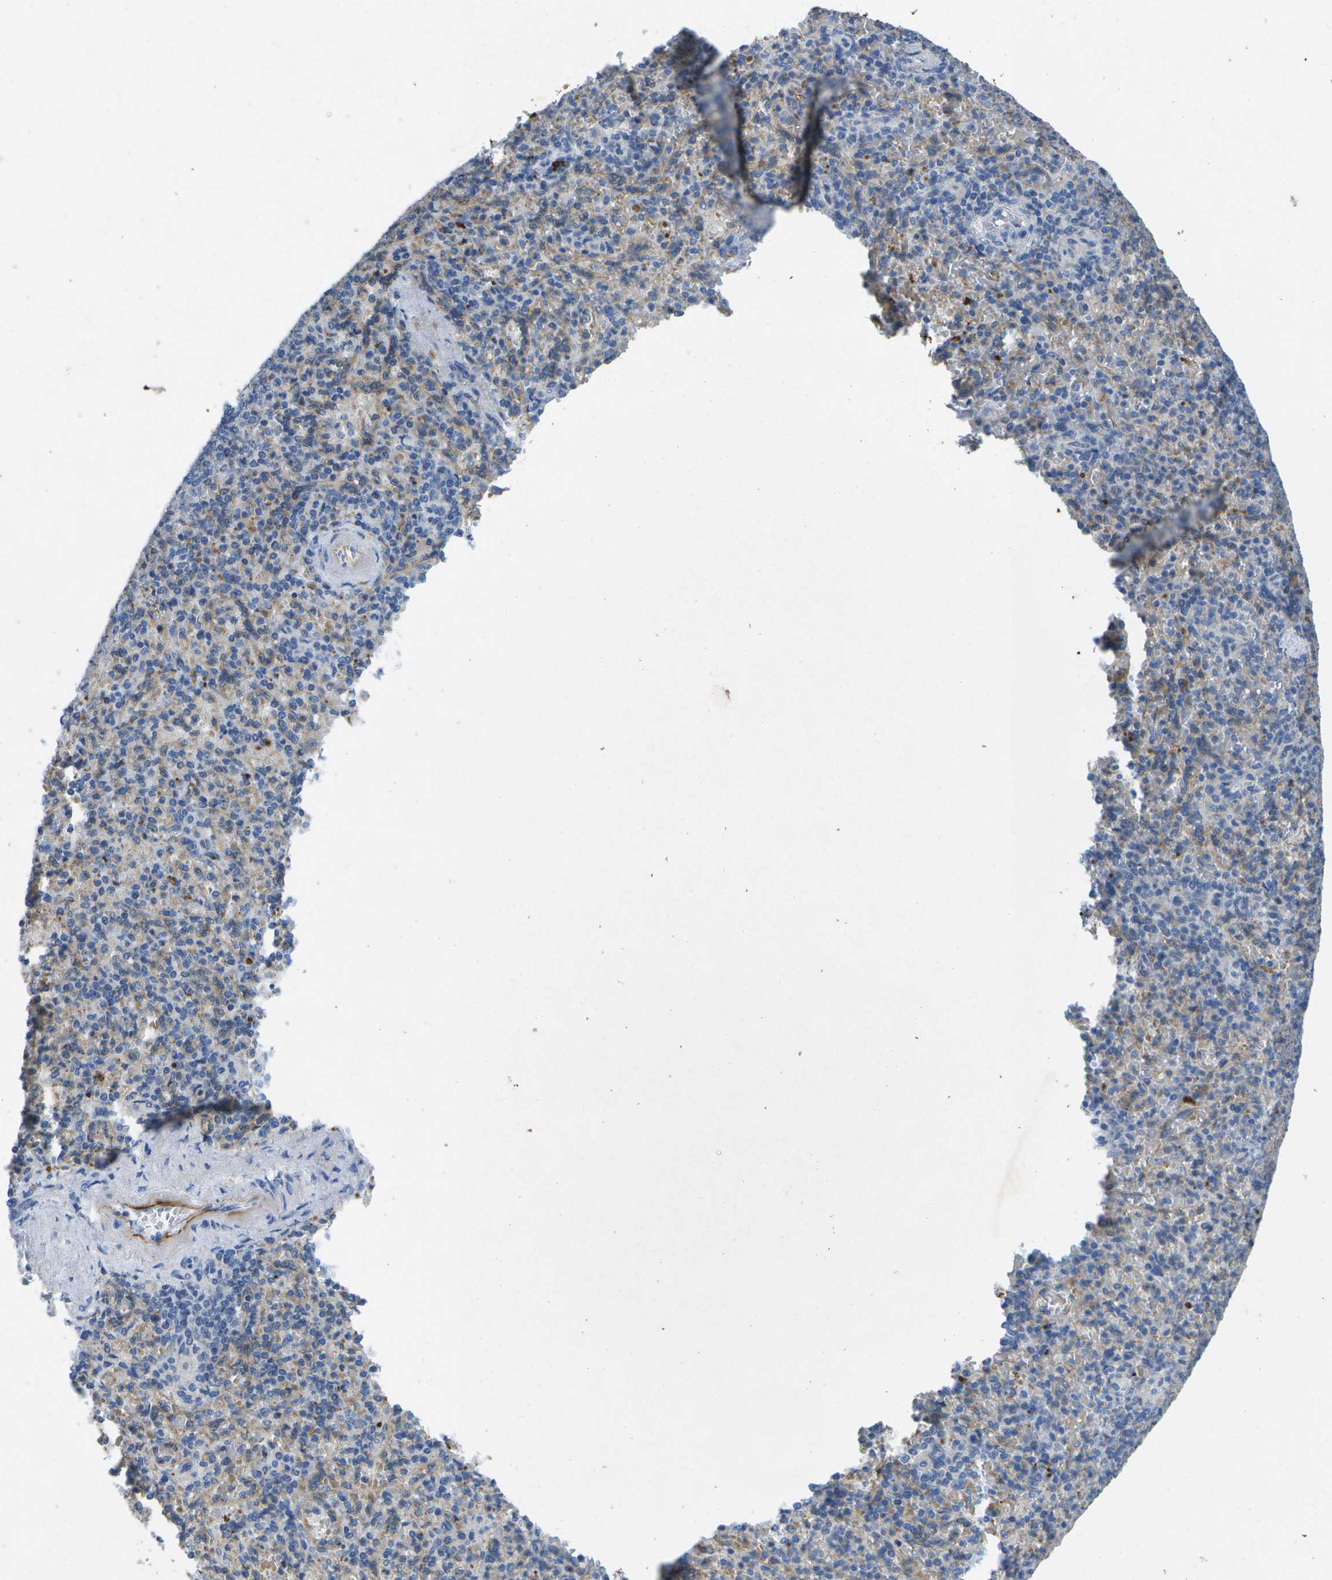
{"staining": {"intensity": "moderate", "quantity": "<25%", "location": "cytoplasmic/membranous"}, "tissue": "spleen", "cell_type": "Cells in red pulp", "image_type": "normal", "snomed": [{"axis": "morphology", "description": "Normal tissue, NOS"}, {"axis": "topography", "description": "Spleen"}], "caption": "Spleen stained with DAB (3,3'-diaminobenzidine) IHC exhibits low levels of moderate cytoplasmic/membranous staining in about <25% of cells in red pulp.", "gene": "LIPG", "patient": {"sex": "female", "age": 74}}